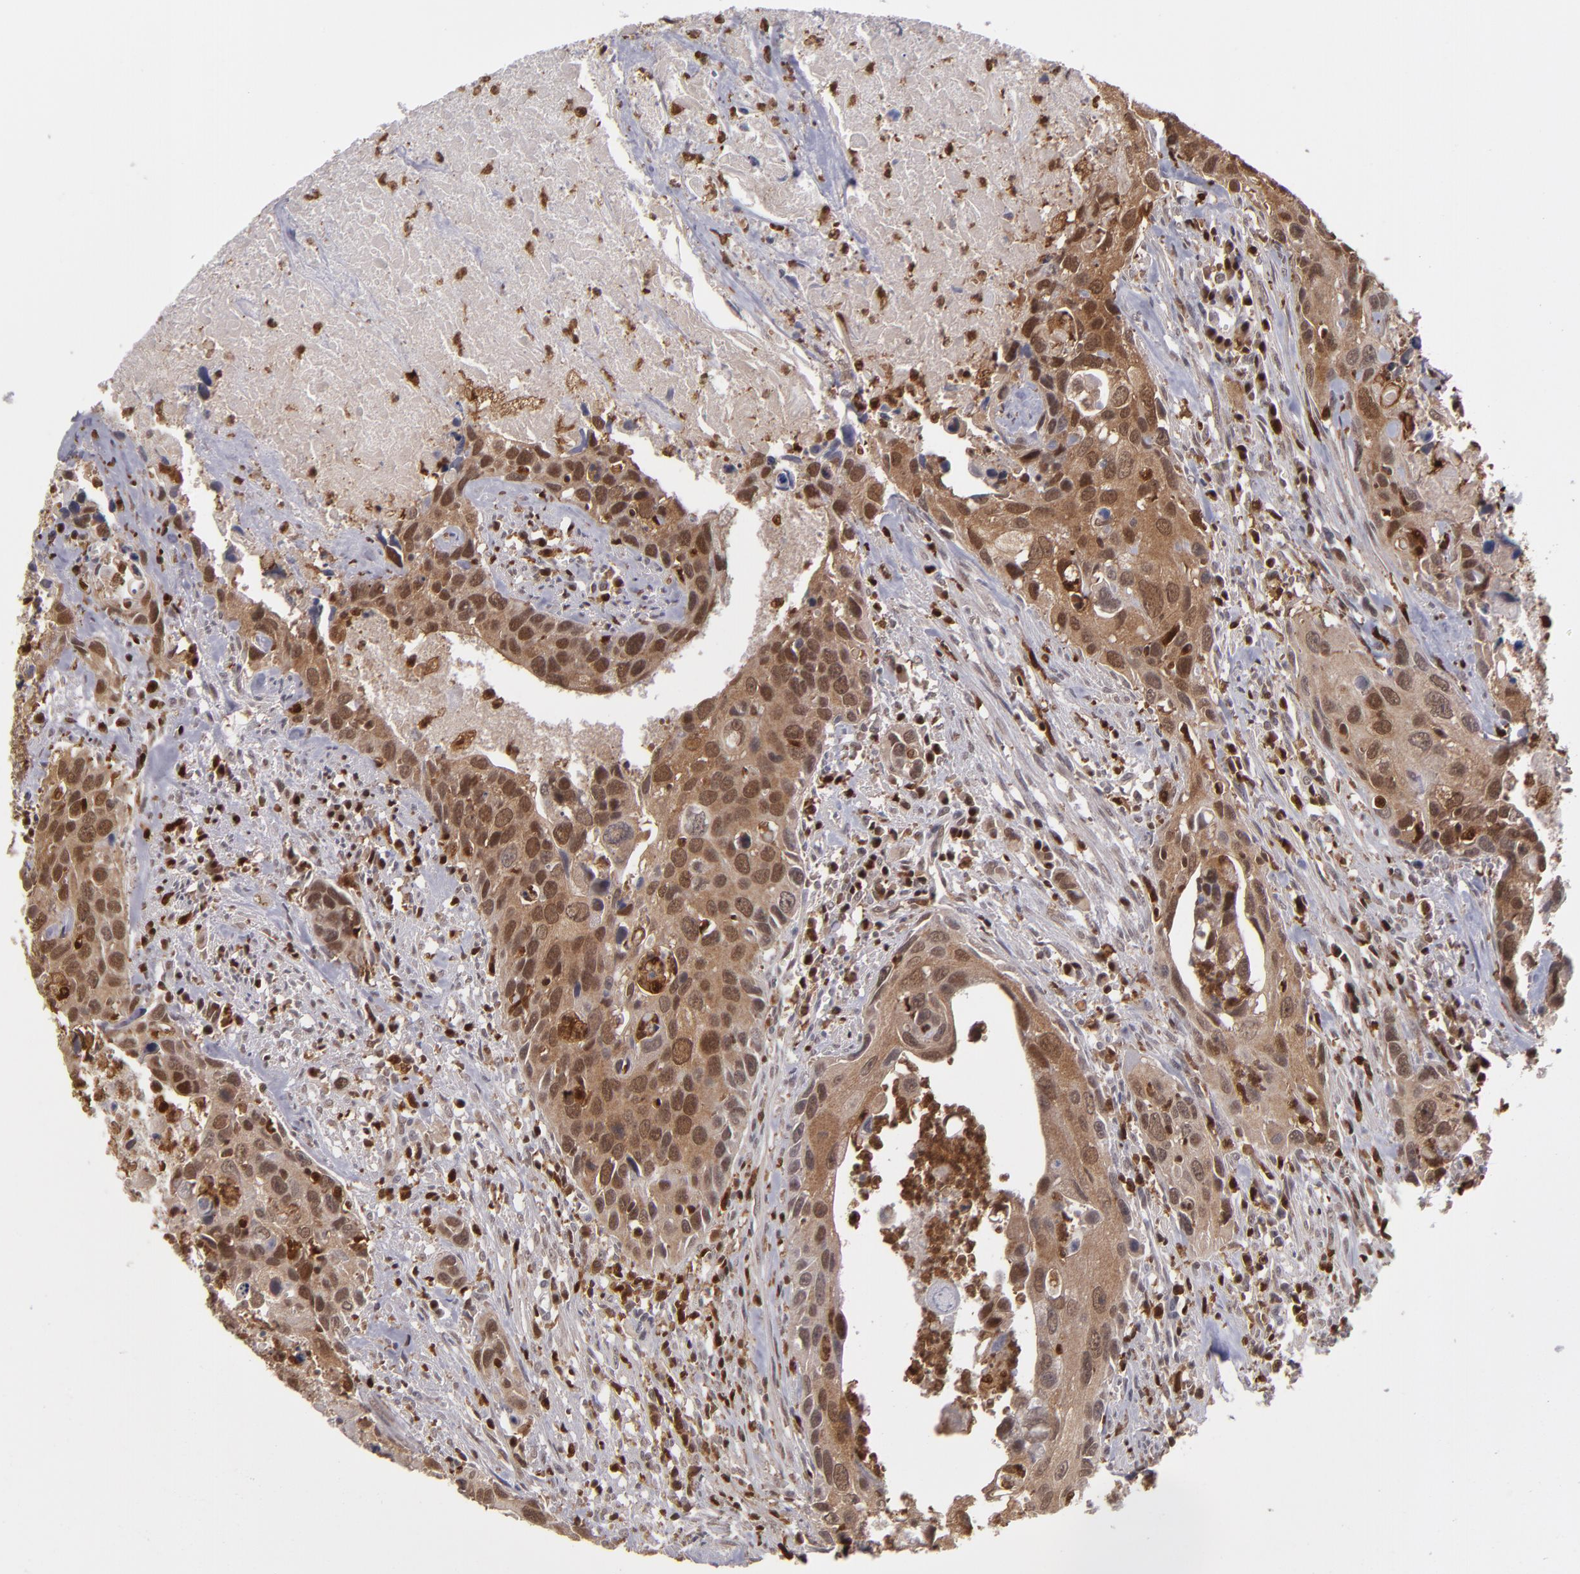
{"staining": {"intensity": "moderate", "quantity": ">75%", "location": "cytoplasmic/membranous,nuclear"}, "tissue": "urothelial cancer", "cell_type": "Tumor cells", "image_type": "cancer", "snomed": [{"axis": "morphology", "description": "Urothelial carcinoma, High grade"}, {"axis": "topography", "description": "Urinary bladder"}], "caption": "Protein staining displays moderate cytoplasmic/membranous and nuclear staining in about >75% of tumor cells in urothelial cancer. Nuclei are stained in blue.", "gene": "GRB2", "patient": {"sex": "male", "age": 71}}